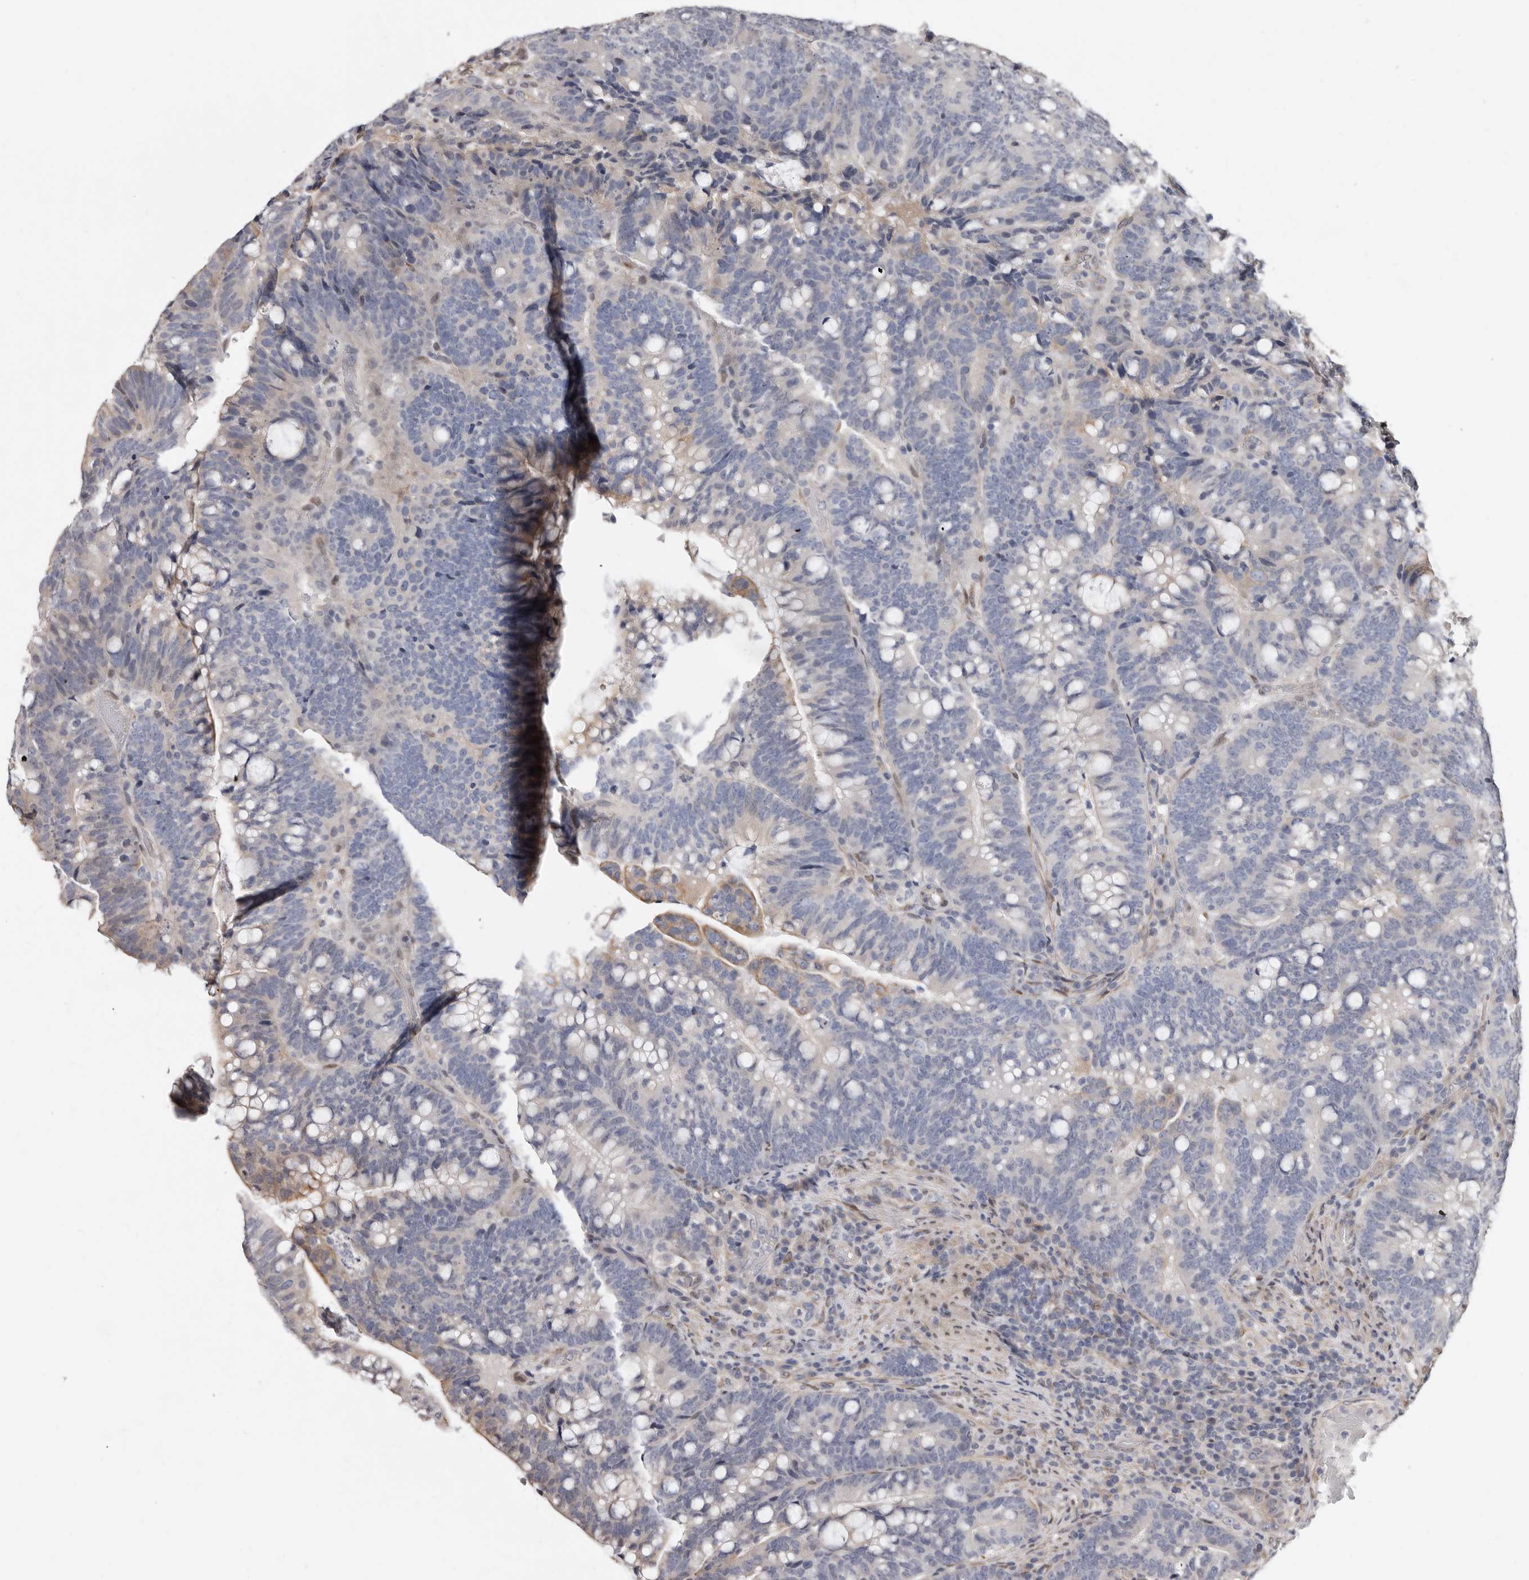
{"staining": {"intensity": "negative", "quantity": "none", "location": "none"}, "tissue": "colorectal cancer", "cell_type": "Tumor cells", "image_type": "cancer", "snomed": [{"axis": "morphology", "description": "Adenocarcinoma, NOS"}, {"axis": "topography", "description": "Colon"}], "caption": "High magnification brightfield microscopy of adenocarcinoma (colorectal) stained with DAB (brown) and counterstained with hematoxylin (blue): tumor cells show no significant staining.", "gene": "KHDRBS2", "patient": {"sex": "female", "age": 66}}